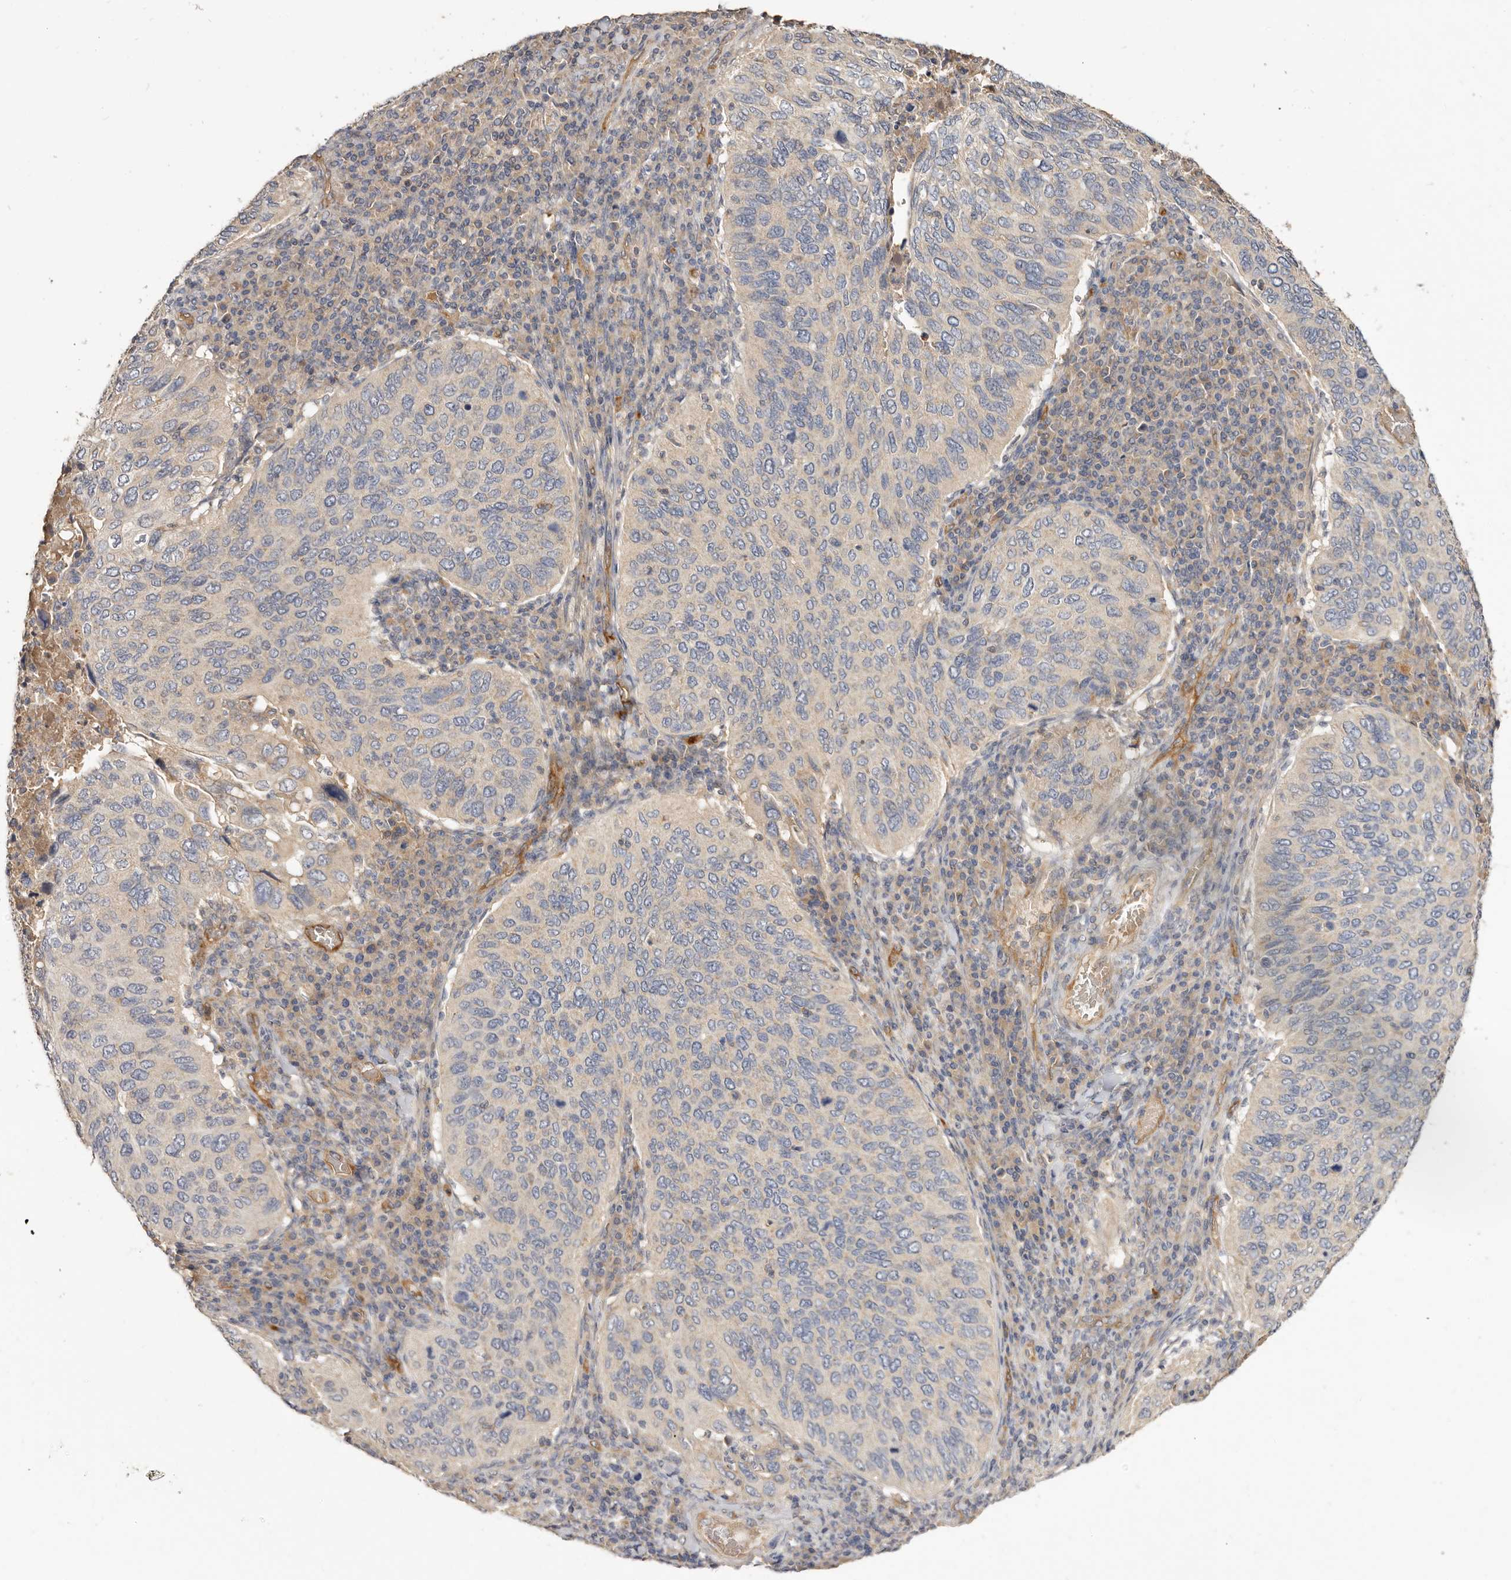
{"staining": {"intensity": "weak", "quantity": "<25%", "location": "cytoplasmic/membranous"}, "tissue": "cervical cancer", "cell_type": "Tumor cells", "image_type": "cancer", "snomed": [{"axis": "morphology", "description": "Squamous cell carcinoma, NOS"}, {"axis": "topography", "description": "Cervix"}], "caption": "Human cervical cancer (squamous cell carcinoma) stained for a protein using immunohistochemistry reveals no staining in tumor cells.", "gene": "ADAMTS9", "patient": {"sex": "female", "age": 38}}